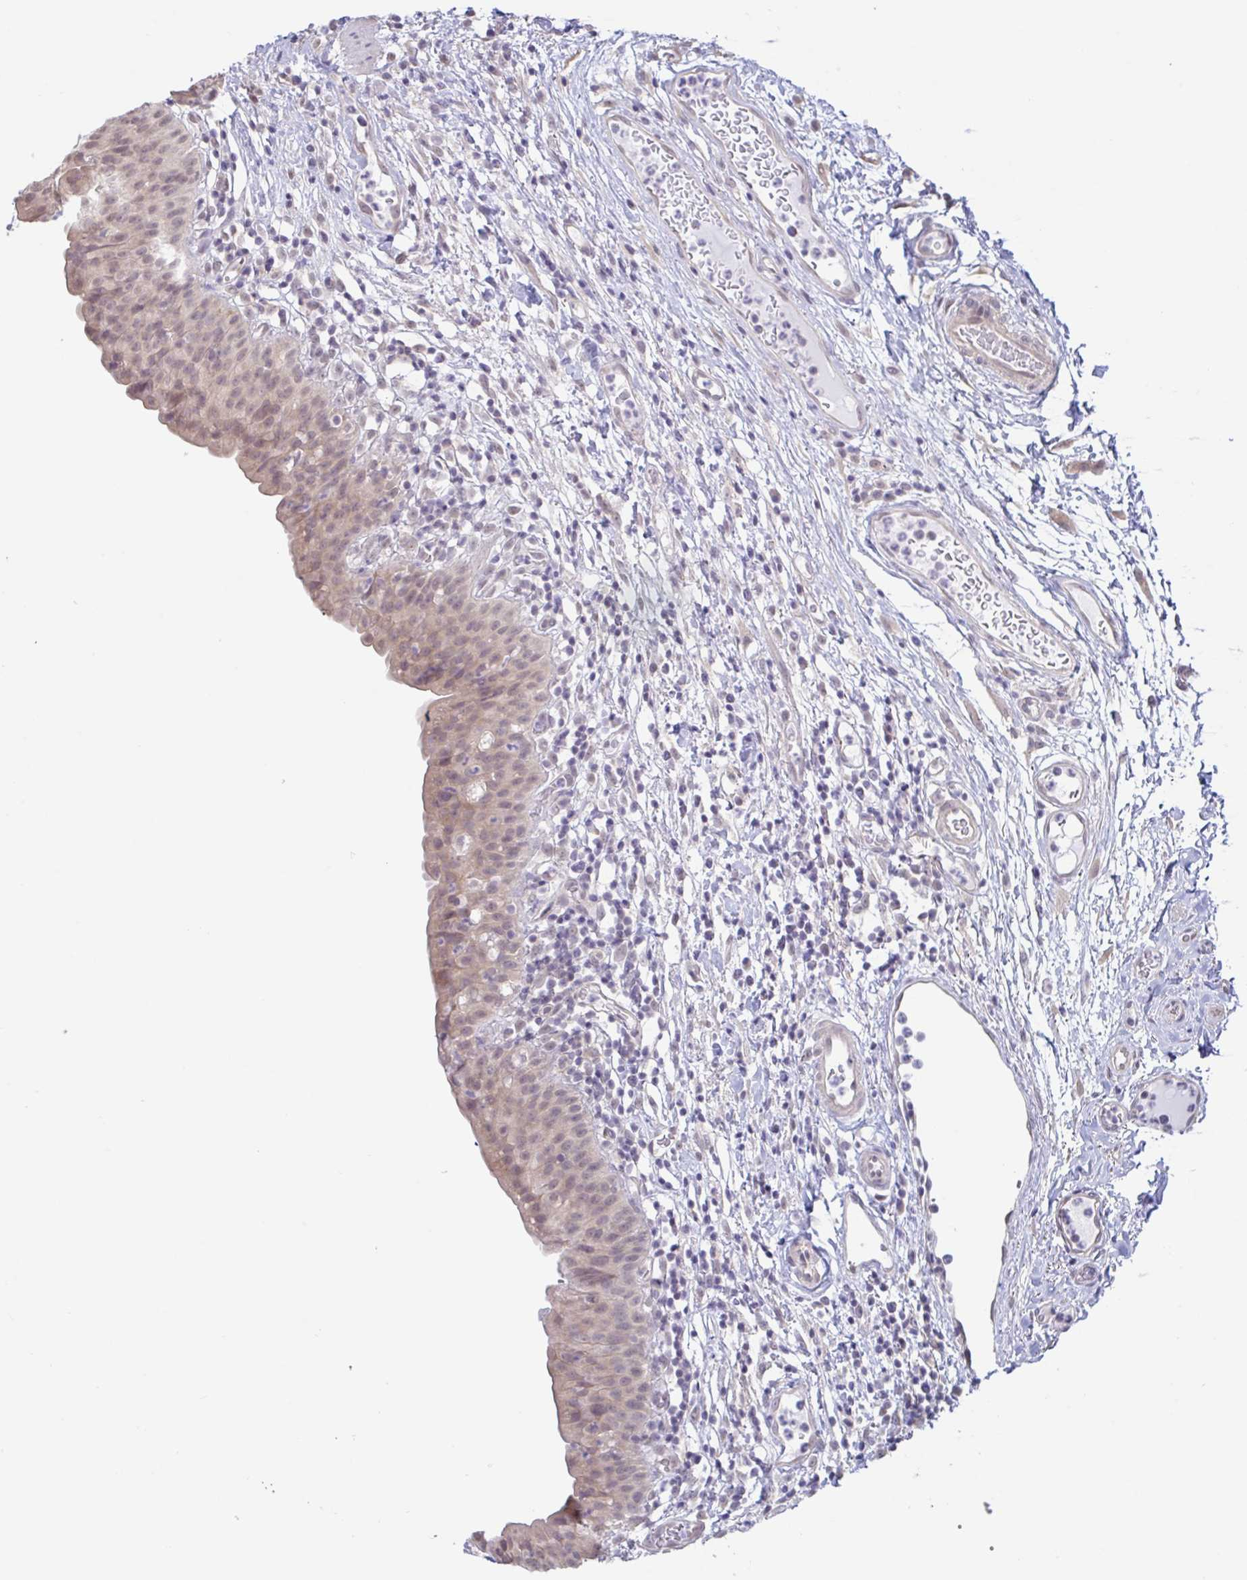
{"staining": {"intensity": "weak", "quantity": "25%-75%", "location": "cytoplasmic/membranous"}, "tissue": "urinary bladder", "cell_type": "Urothelial cells", "image_type": "normal", "snomed": [{"axis": "morphology", "description": "Normal tissue, NOS"}, {"axis": "morphology", "description": "Inflammation, NOS"}, {"axis": "topography", "description": "Urinary bladder"}], "caption": "Urinary bladder stained with immunohistochemistry (IHC) exhibits weak cytoplasmic/membranous expression in approximately 25%-75% of urothelial cells.", "gene": "HYPK", "patient": {"sex": "male", "age": 57}}